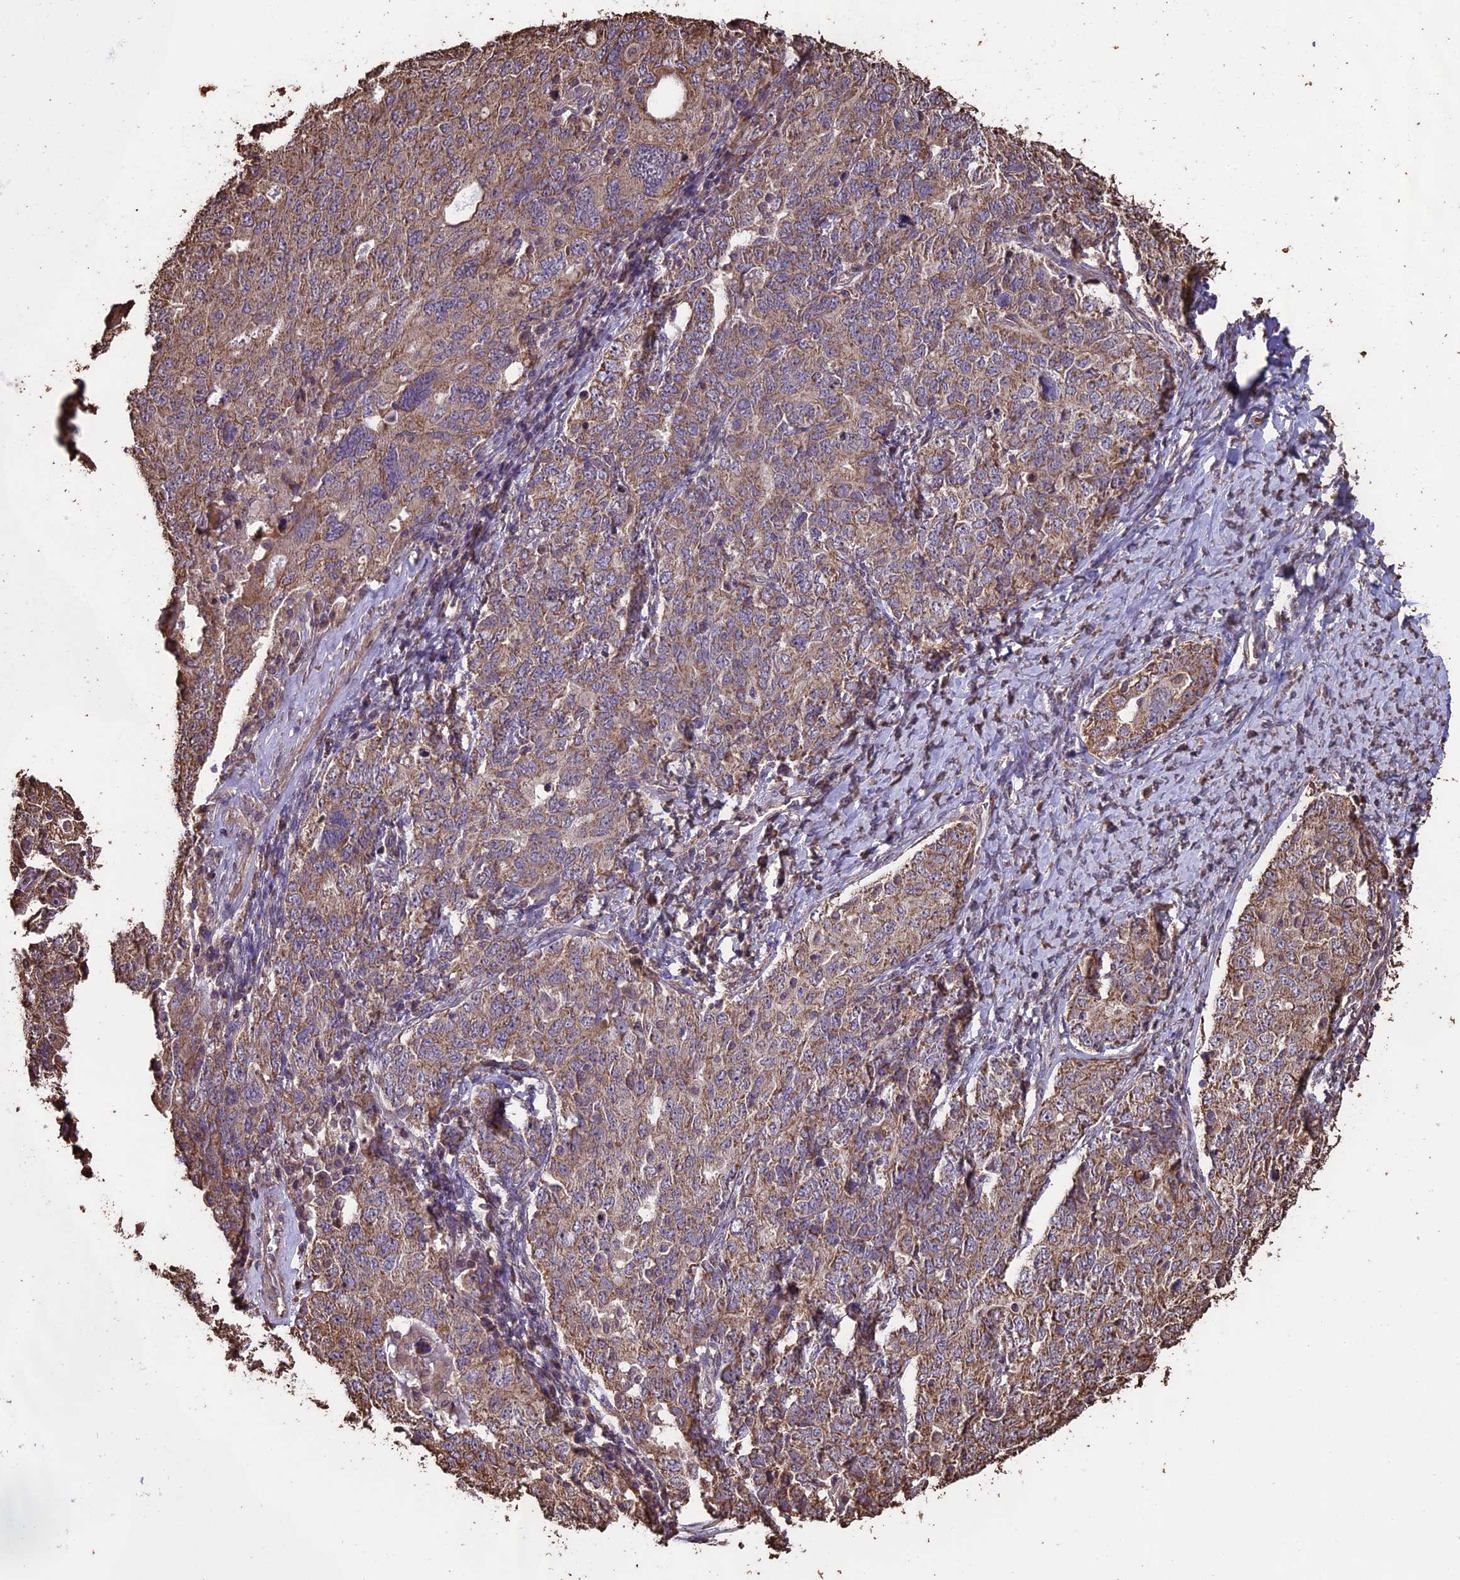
{"staining": {"intensity": "weak", "quantity": ">75%", "location": "cytoplasmic/membranous"}, "tissue": "ovarian cancer", "cell_type": "Tumor cells", "image_type": "cancer", "snomed": [{"axis": "morphology", "description": "Carcinoma, endometroid"}, {"axis": "topography", "description": "Ovary"}], "caption": "The histopathology image displays immunohistochemical staining of endometroid carcinoma (ovarian). There is weak cytoplasmic/membranous staining is identified in approximately >75% of tumor cells.", "gene": "PGPEP1L", "patient": {"sex": "female", "age": 62}}